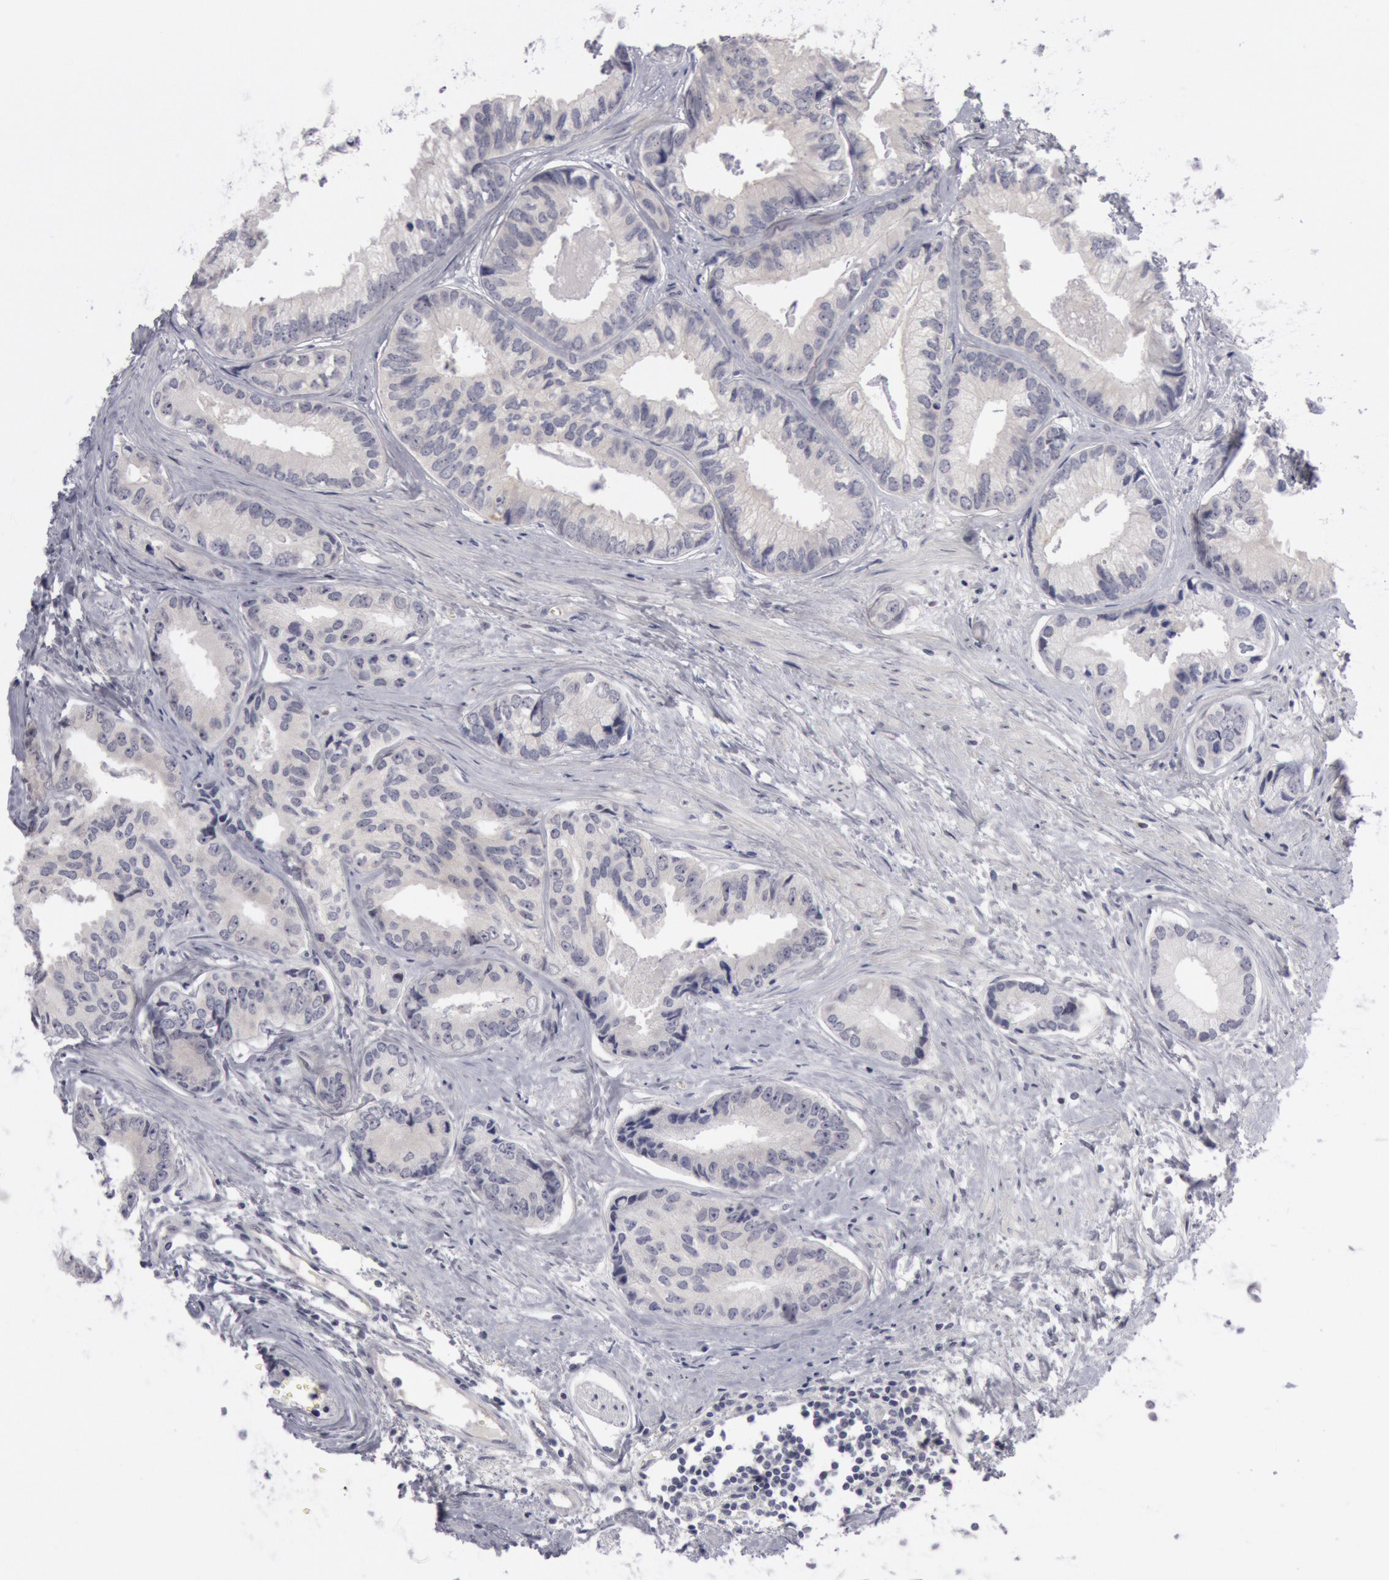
{"staining": {"intensity": "negative", "quantity": "none", "location": "none"}, "tissue": "prostate cancer", "cell_type": "Tumor cells", "image_type": "cancer", "snomed": [{"axis": "morphology", "description": "Adenocarcinoma, High grade"}, {"axis": "topography", "description": "Prostate"}], "caption": "IHC histopathology image of neoplastic tissue: human high-grade adenocarcinoma (prostate) stained with DAB (3,3'-diaminobenzidine) exhibits no significant protein staining in tumor cells.", "gene": "JOSD1", "patient": {"sex": "male", "age": 56}}